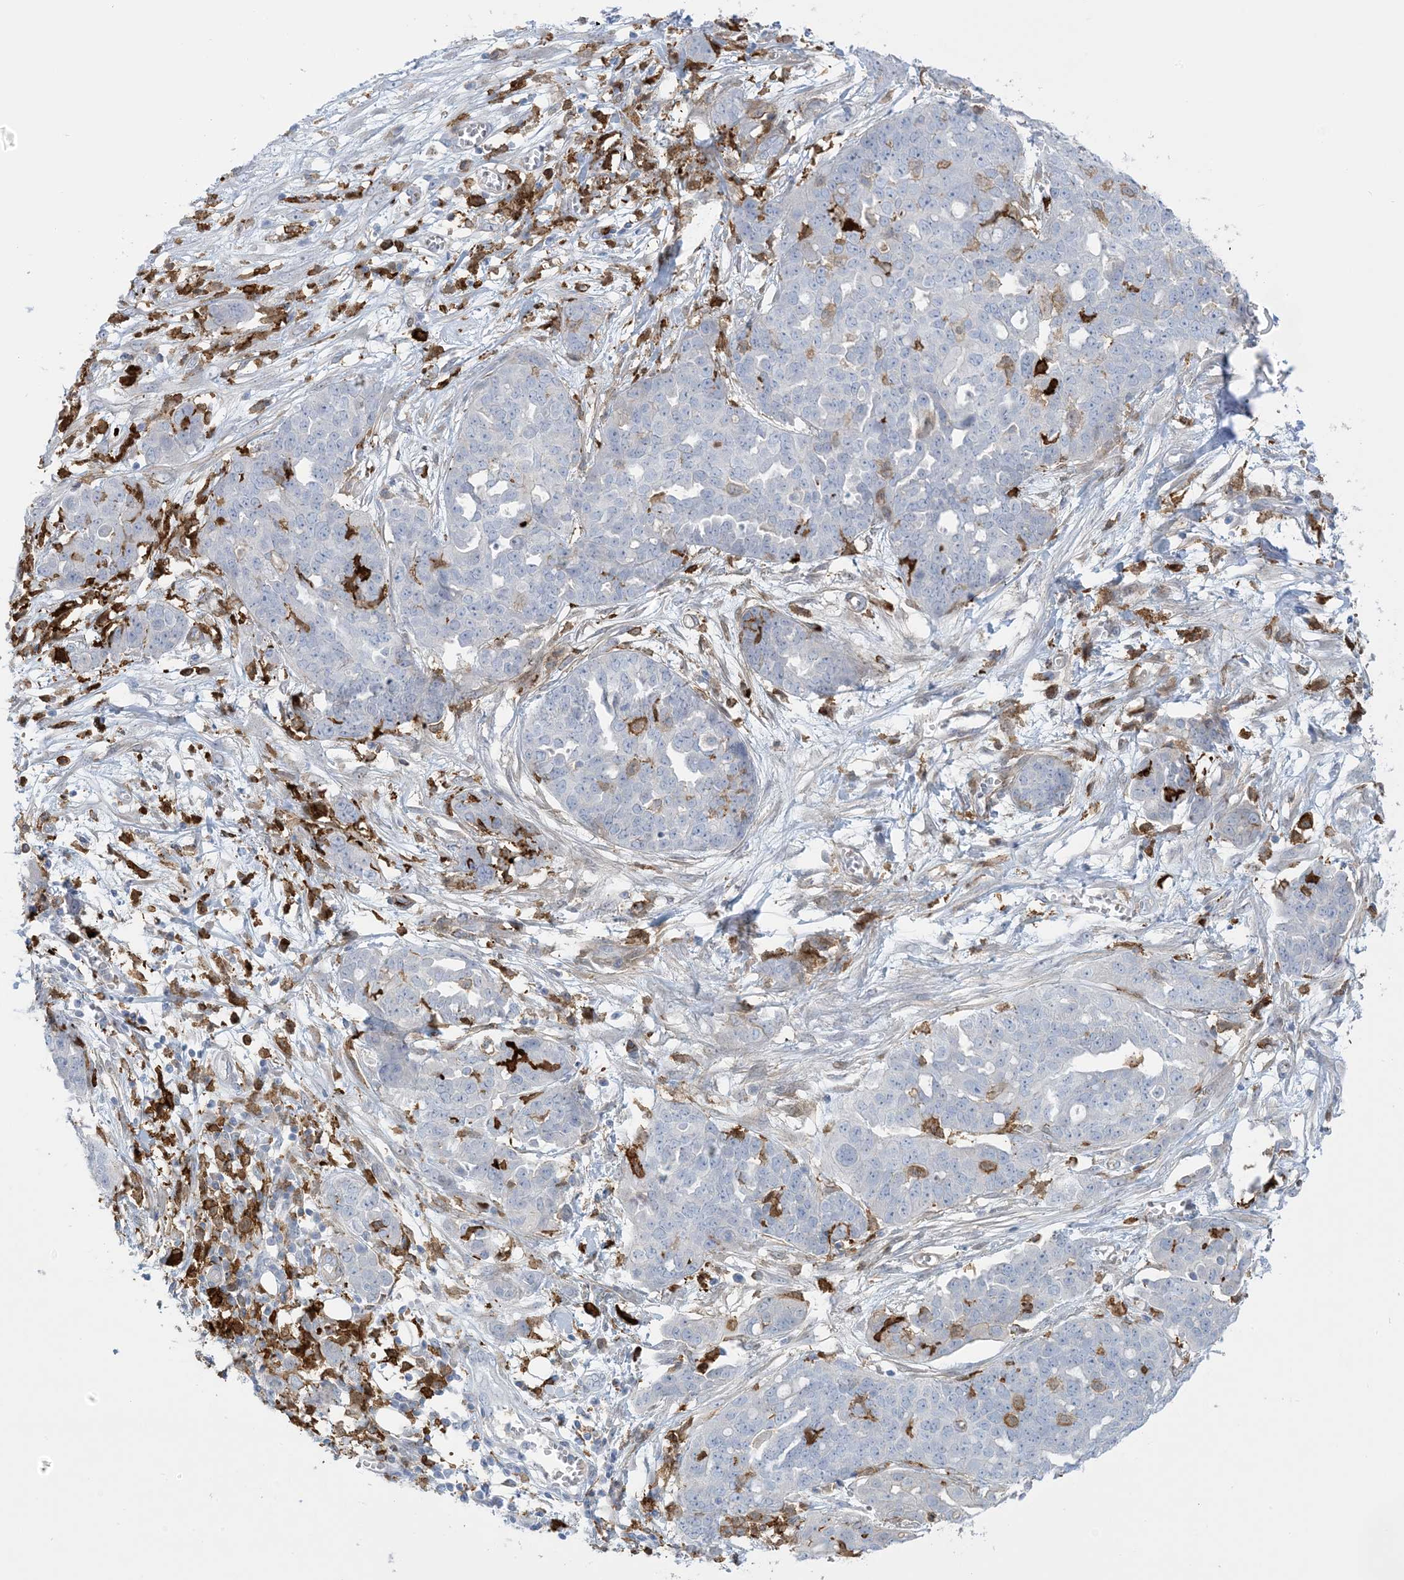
{"staining": {"intensity": "negative", "quantity": "none", "location": "none"}, "tissue": "ovarian cancer", "cell_type": "Tumor cells", "image_type": "cancer", "snomed": [{"axis": "morphology", "description": "Cystadenocarcinoma, serous, NOS"}, {"axis": "topography", "description": "Soft tissue"}, {"axis": "topography", "description": "Ovary"}], "caption": "IHC of ovarian cancer (serous cystadenocarcinoma) exhibits no expression in tumor cells.", "gene": "ICMT", "patient": {"sex": "female", "age": 57}}